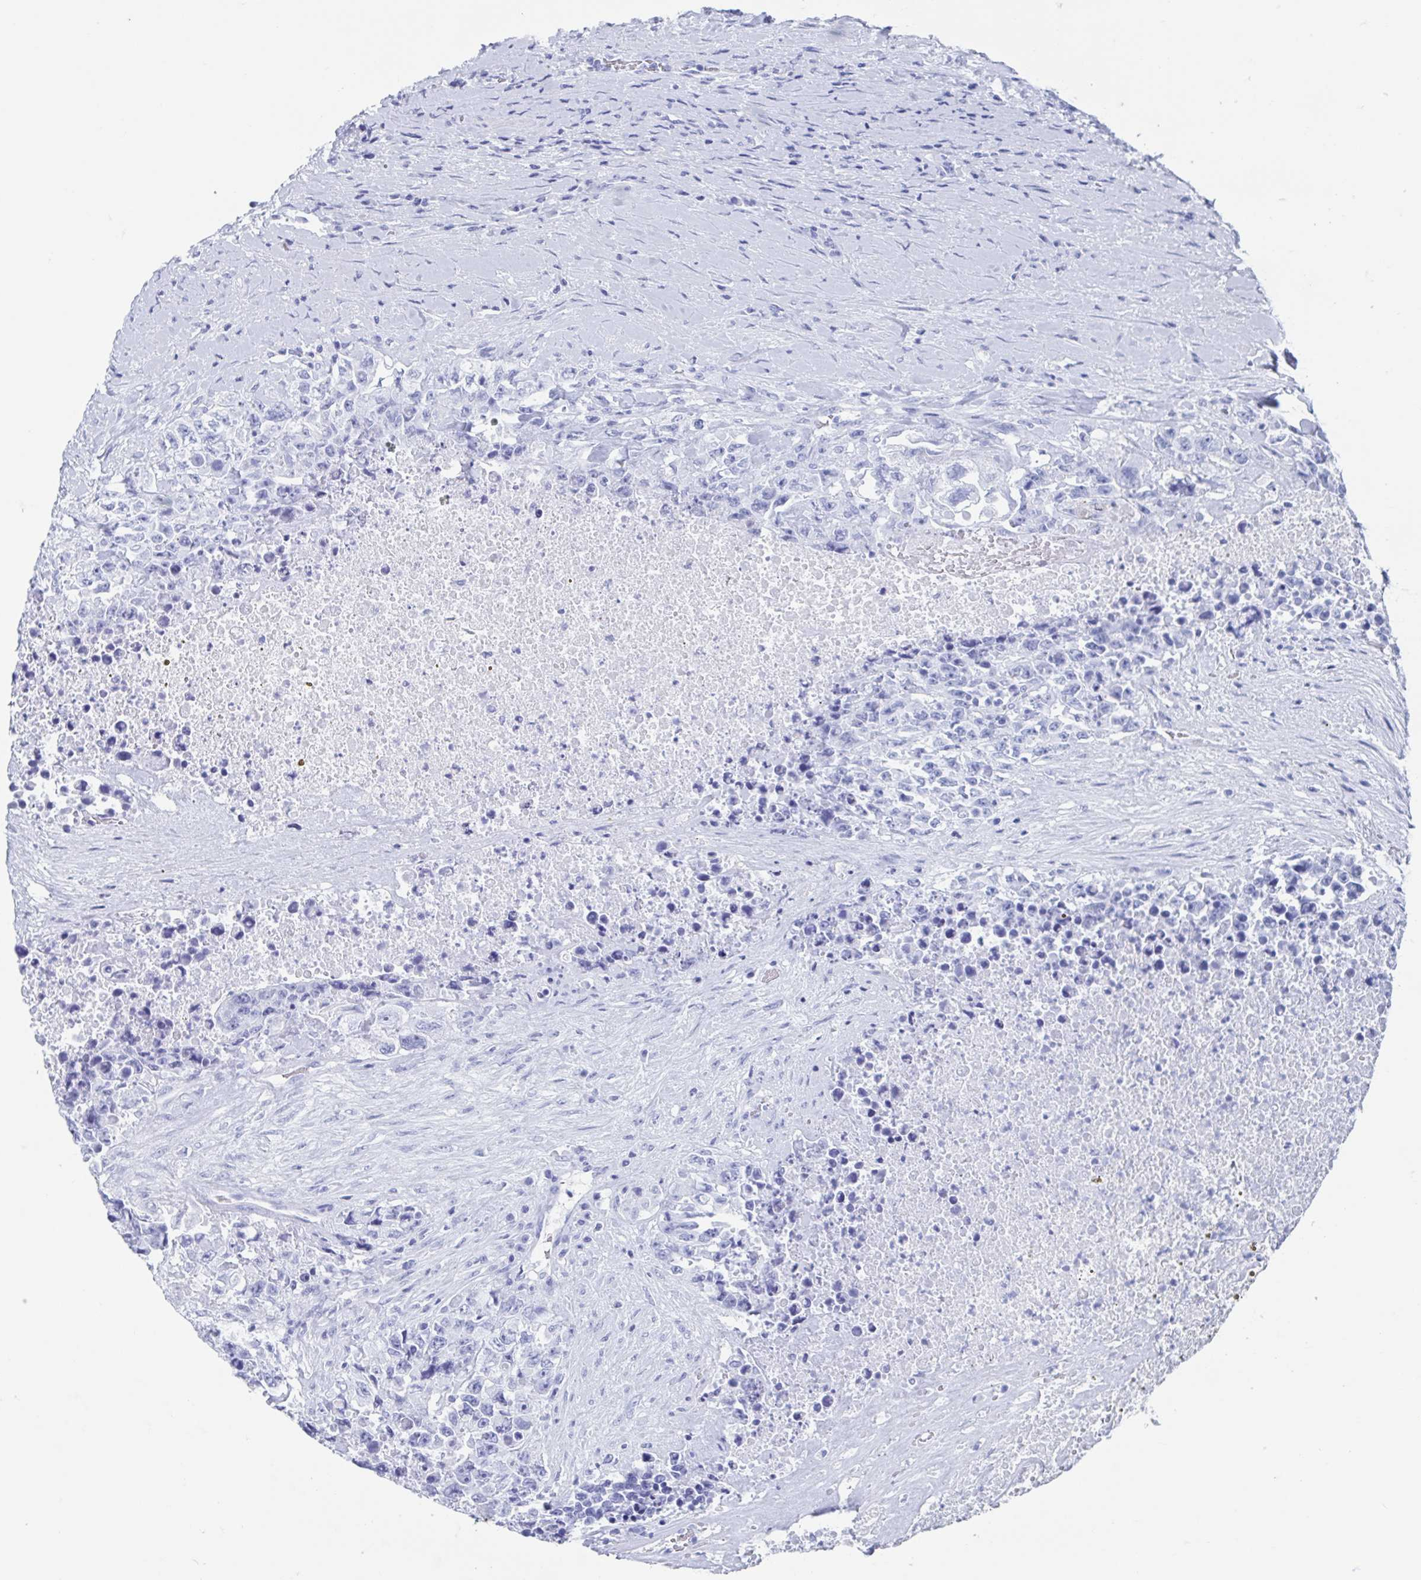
{"staining": {"intensity": "negative", "quantity": "none", "location": "none"}, "tissue": "testis cancer", "cell_type": "Tumor cells", "image_type": "cancer", "snomed": [{"axis": "morphology", "description": "Carcinoma, Embryonal, NOS"}, {"axis": "topography", "description": "Testis"}], "caption": "Protein analysis of testis cancer (embryonal carcinoma) shows no significant expression in tumor cells. (DAB (3,3'-diaminobenzidine) immunohistochemistry (IHC) visualized using brightfield microscopy, high magnification).", "gene": "HDGFL1", "patient": {"sex": "male", "age": 24}}